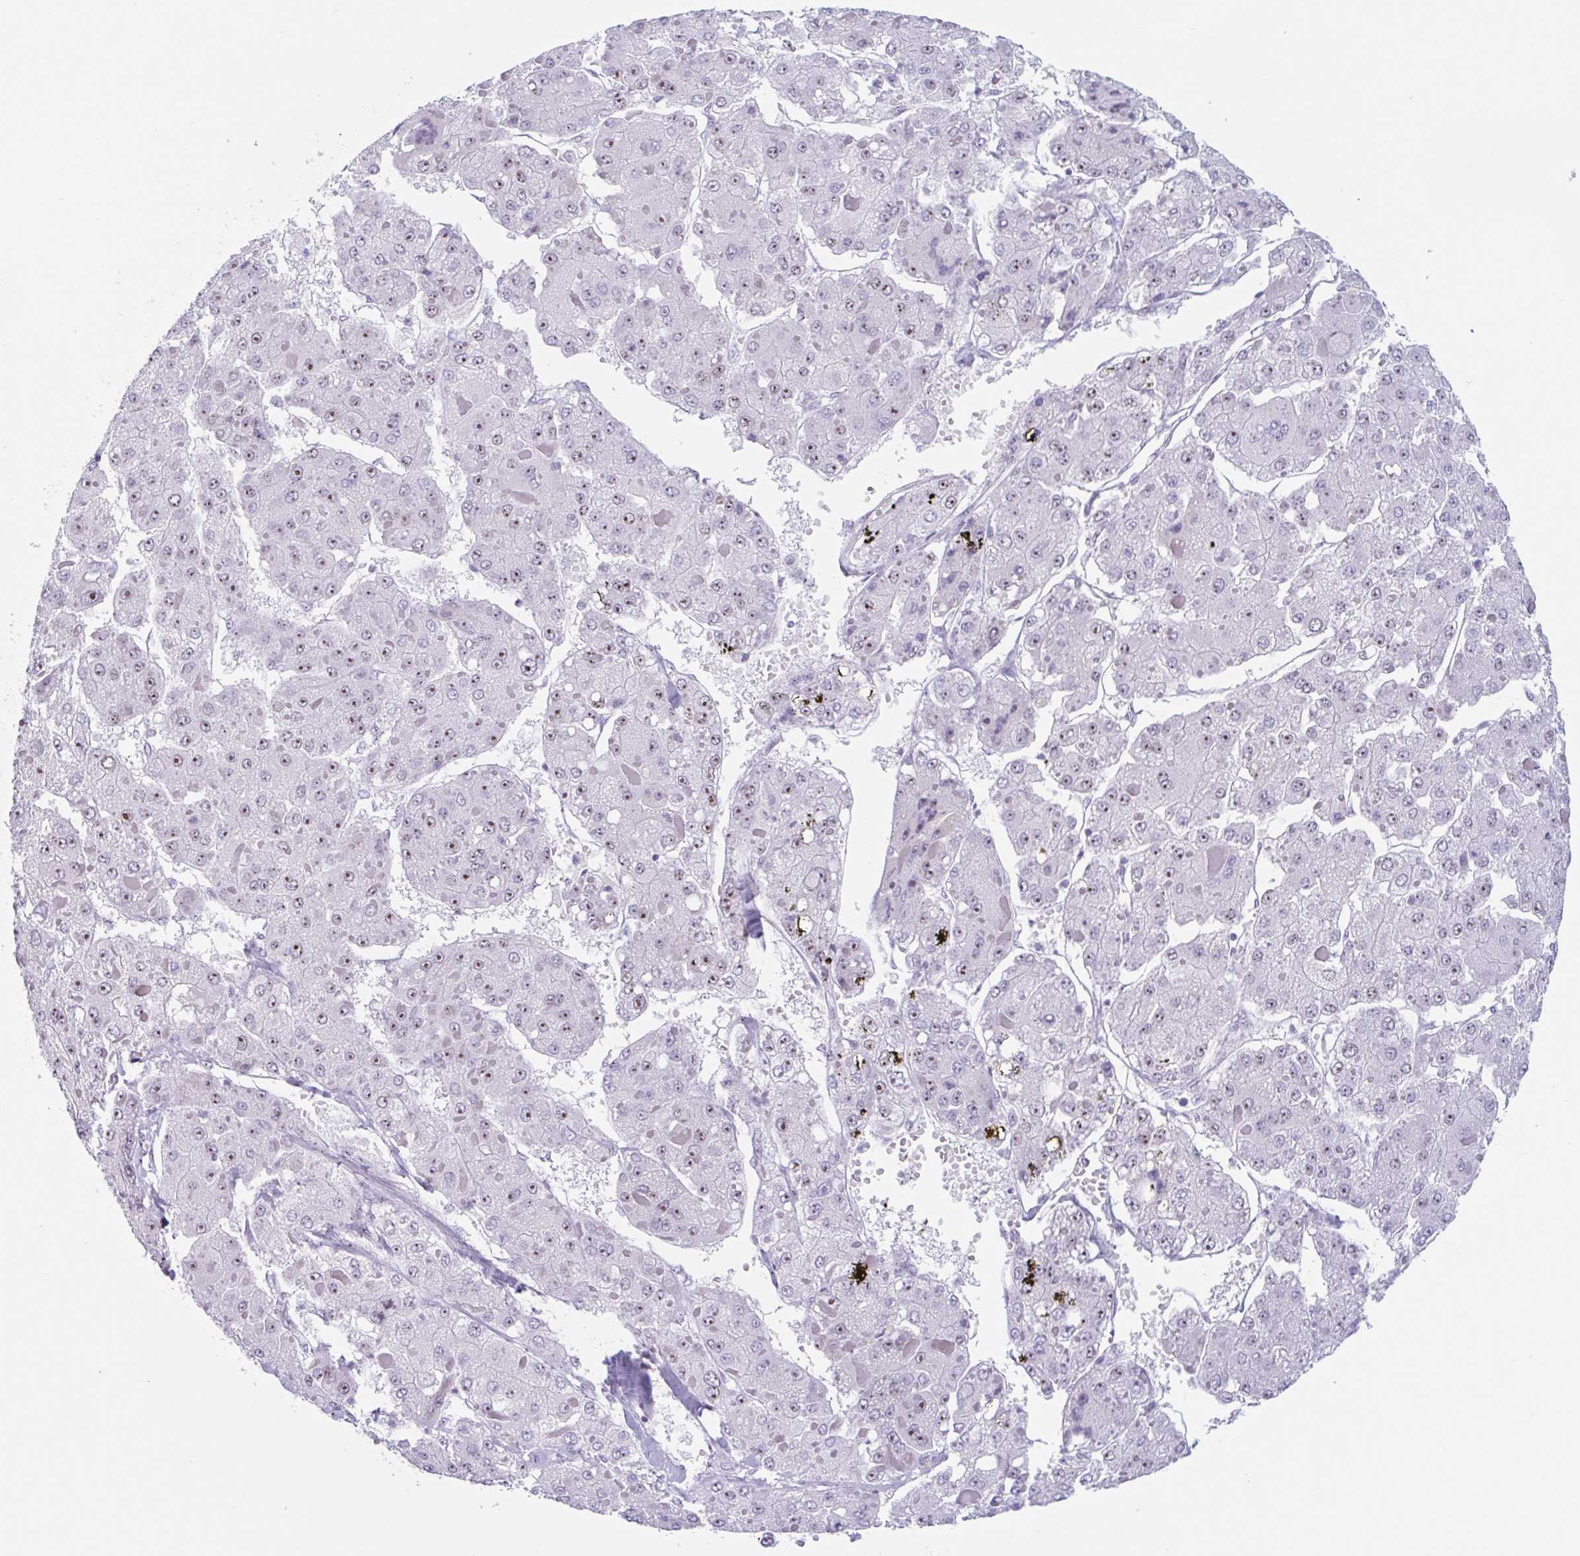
{"staining": {"intensity": "moderate", "quantity": "25%-75%", "location": "nuclear"}, "tissue": "liver cancer", "cell_type": "Tumor cells", "image_type": "cancer", "snomed": [{"axis": "morphology", "description": "Carcinoma, Hepatocellular, NOS"}, {"axis": "topography", "description": "Liver"}], "caption": "Liver cancer was stained to show a protein in brown. There is medium levels of moderate nuclear staining in about 25%-75% of tumor cells.", "gene": "LENG9", "patient": {"sex": "female", "age": 73}}